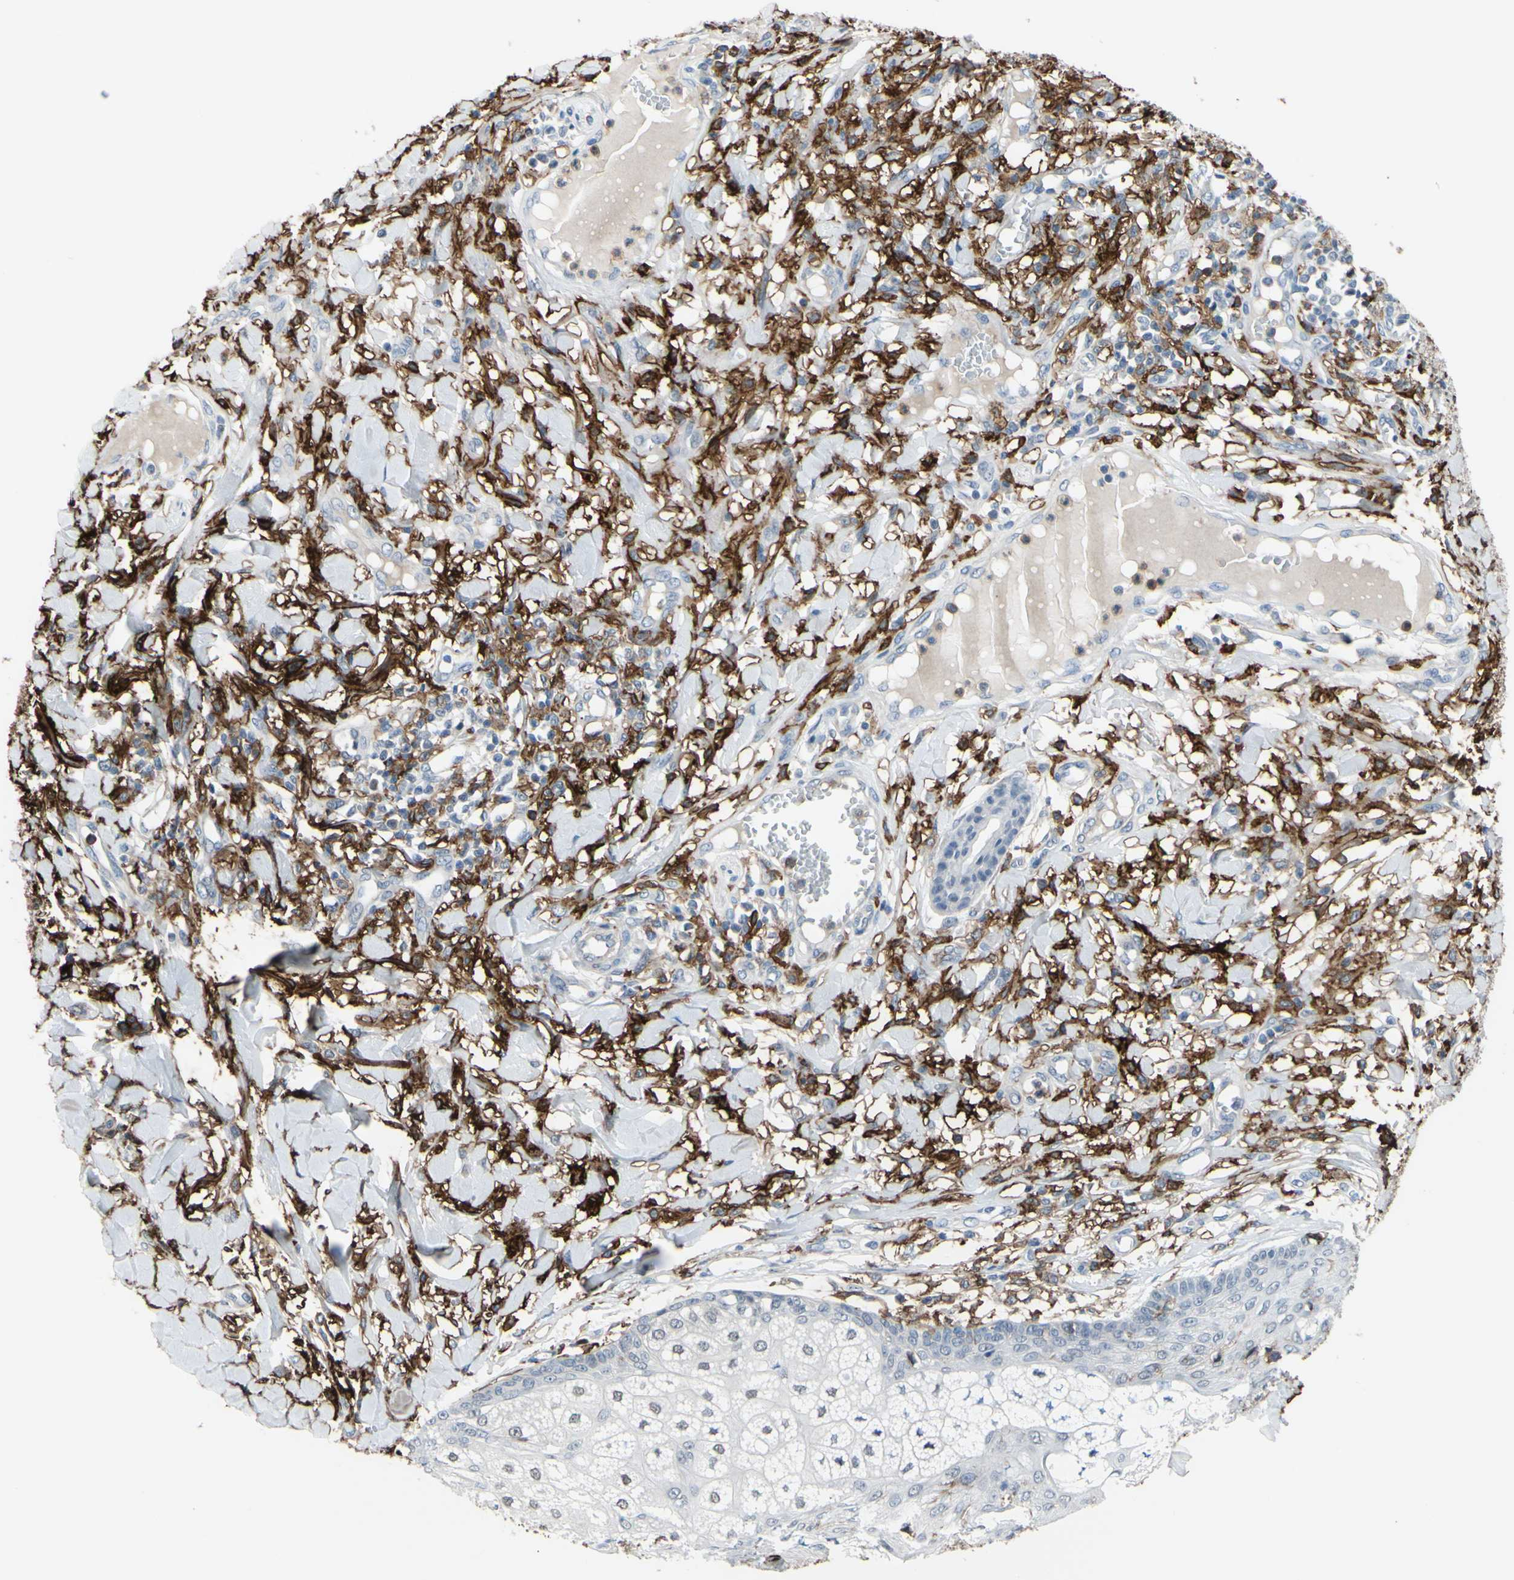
{"staining": {"intensity": "negative", "quantity": "none", "location": "none"}, "tissue": "skin cancer", "cell_type": "Tumor cells", "image_type": "cancer", "snomed": [{"axis": "morphology", "description": "Squamous cell carcinoma, NOS"}, {"axis": "topography", "description": "Skin"}], "caption": "DAB immunohistochemical staining of squamous cell carcinoma (skin) exhibits no significant positivity in tumor cells. (Brightfield microscopy of DAB IHC at high magnification).", "gene": "FCGR2A", "patient": {"sex": "female", "age": 78}}